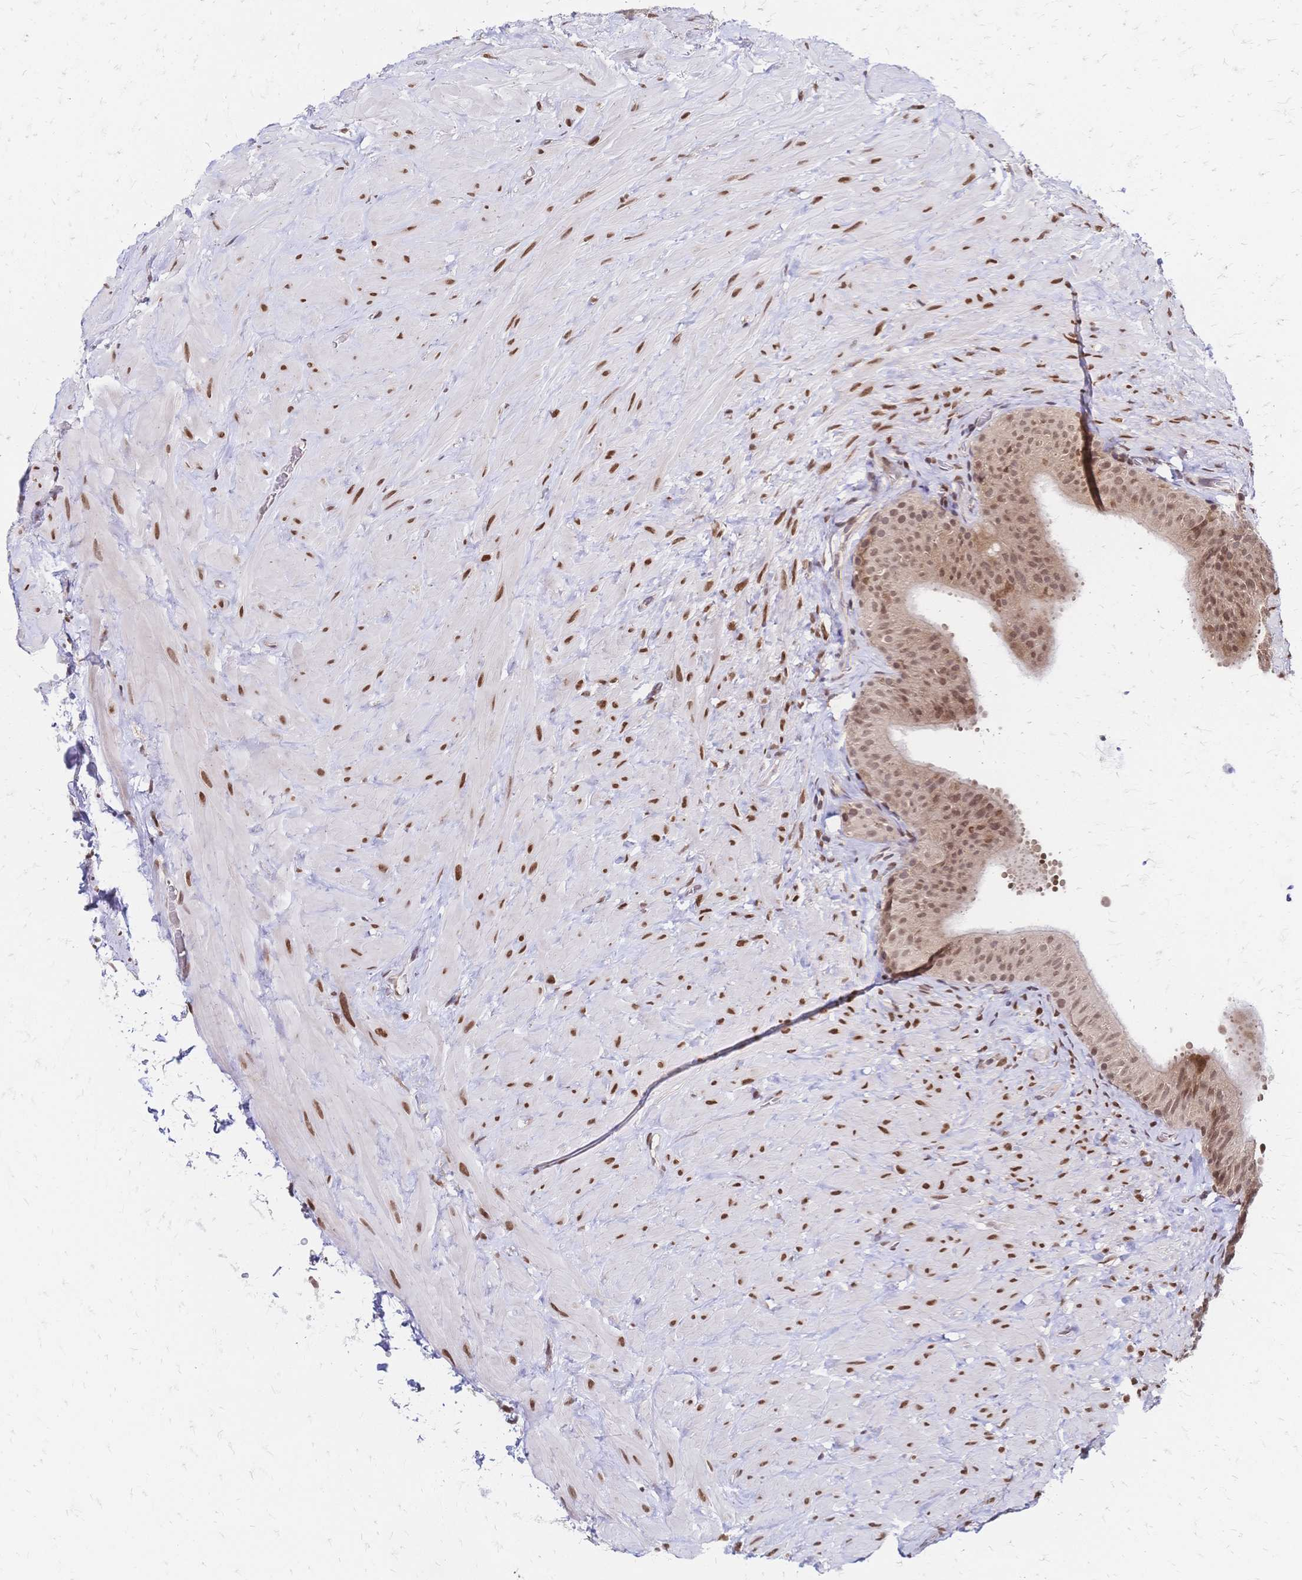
{"staining": {"intensity": "moderate", "quantity": "<25%", "location": "nuclear"}, "tissue": "epididymis", "cell_type": "Glandular cells", "image_type": "normal", "snomed": [{"axis": "morphology", "description": "Normal tissue, NOS"}, {"axis": "topography", "description": "Epididymis, spermatic cord, NOS"}, {"axis": "topography", "description": "Epididymis"}], "caption": "A brown stain shows moderate nuclear staining of a protein in glandular cells of benign human epididymis. (IHC, brightfield microscopy, high magnification).", "gene": "CBX7", "patient": {"sex": "male", "age": 31}}